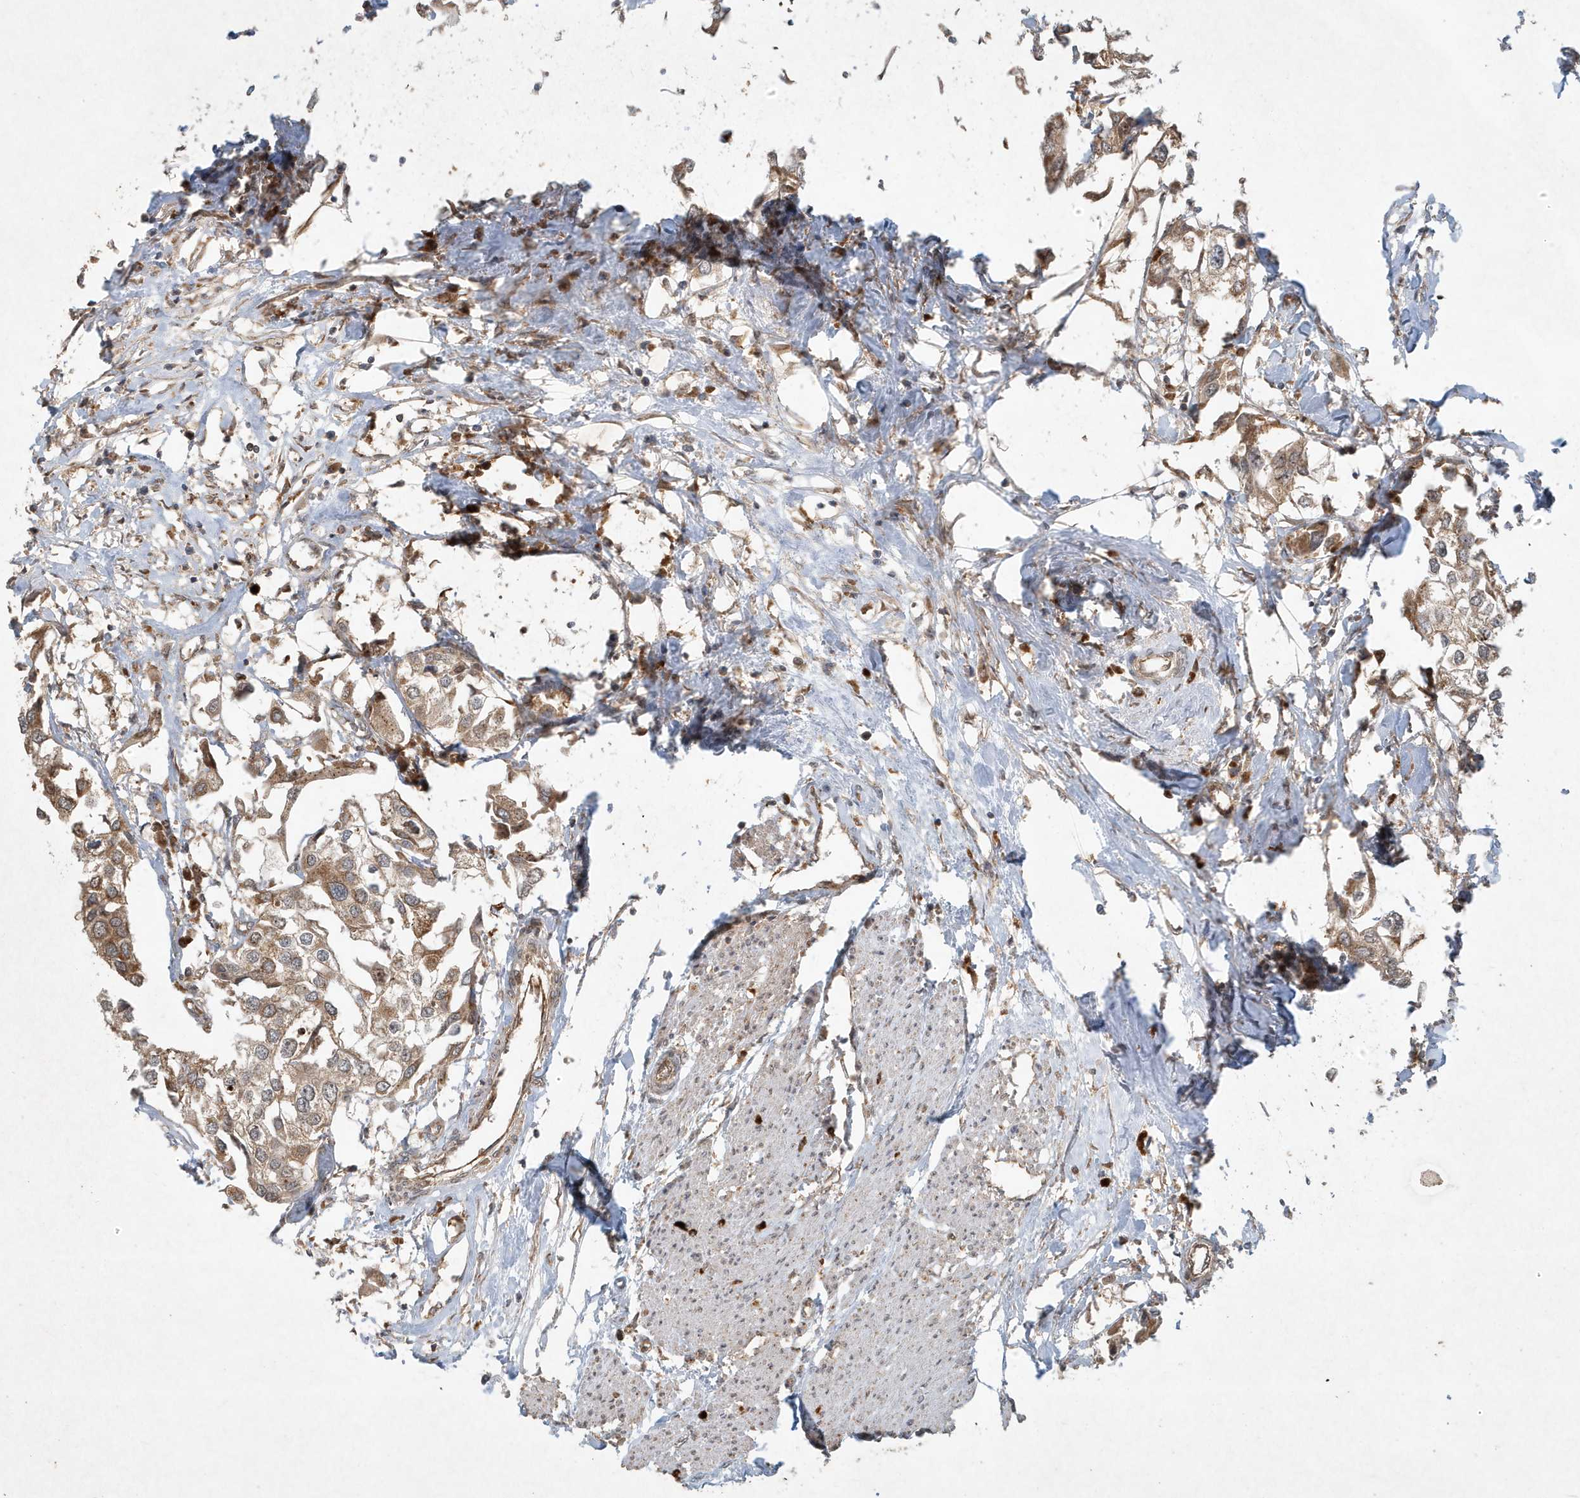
{"staining": {"intensity": "moderate", "quantity": ">75%", "location": "cytoplasmic/membranous"}, "tissue": "urothelial cancer", "cell_type": "Tumor cells", "image_type": "cancer", "snomed": [{"axis": "morphology", "description": "Urothelial carcinoma, High grade"}, {"axis": "topography", "description": "Urinary bladder"}], "caption": "Brown immunohistochemical staining in human urothelial cancer displays moderate cytoplasmic/membranous positivity in about >75% of tumor cells.", "gene": "ABCB9", "patient": {"sex": "male", "age": 64}}